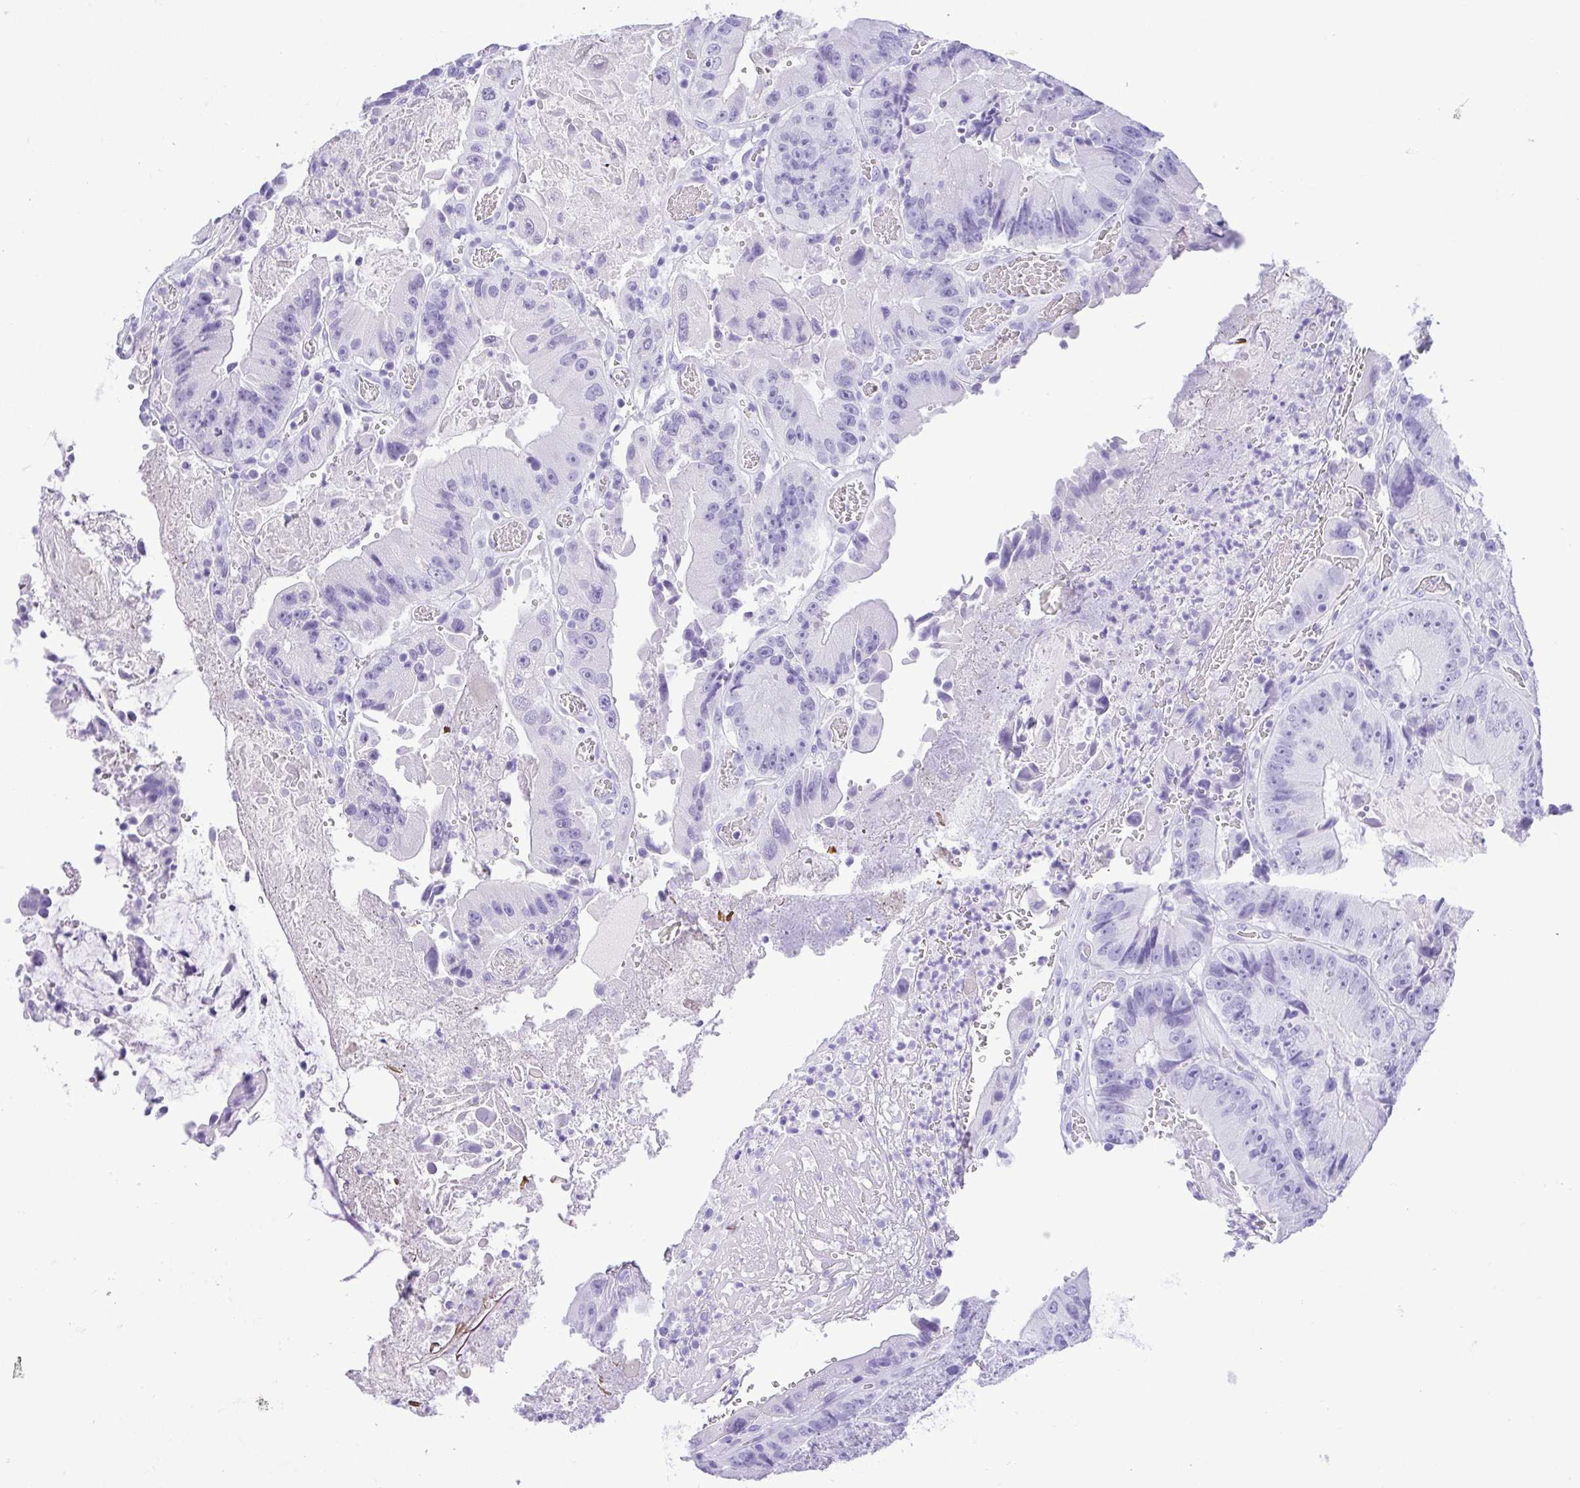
{"staining": {"intensity": "negative", "quantity": "none", "location": "none"}, "tissue": "colorectal cancer", "cell_type": "Tumor cells", "image_type": "cancer", "snomed": [{"axis": "morphology", "description": "Adenocarcinoma, NOS"}, {"axis": "topography", "description": "Colon"}], "caption": "The image shows no significant positivity in tumor cells of adenocarcinoma (colorectal).", "gene": "CDSN", "patient": {"sex": "female", "age": 86}}